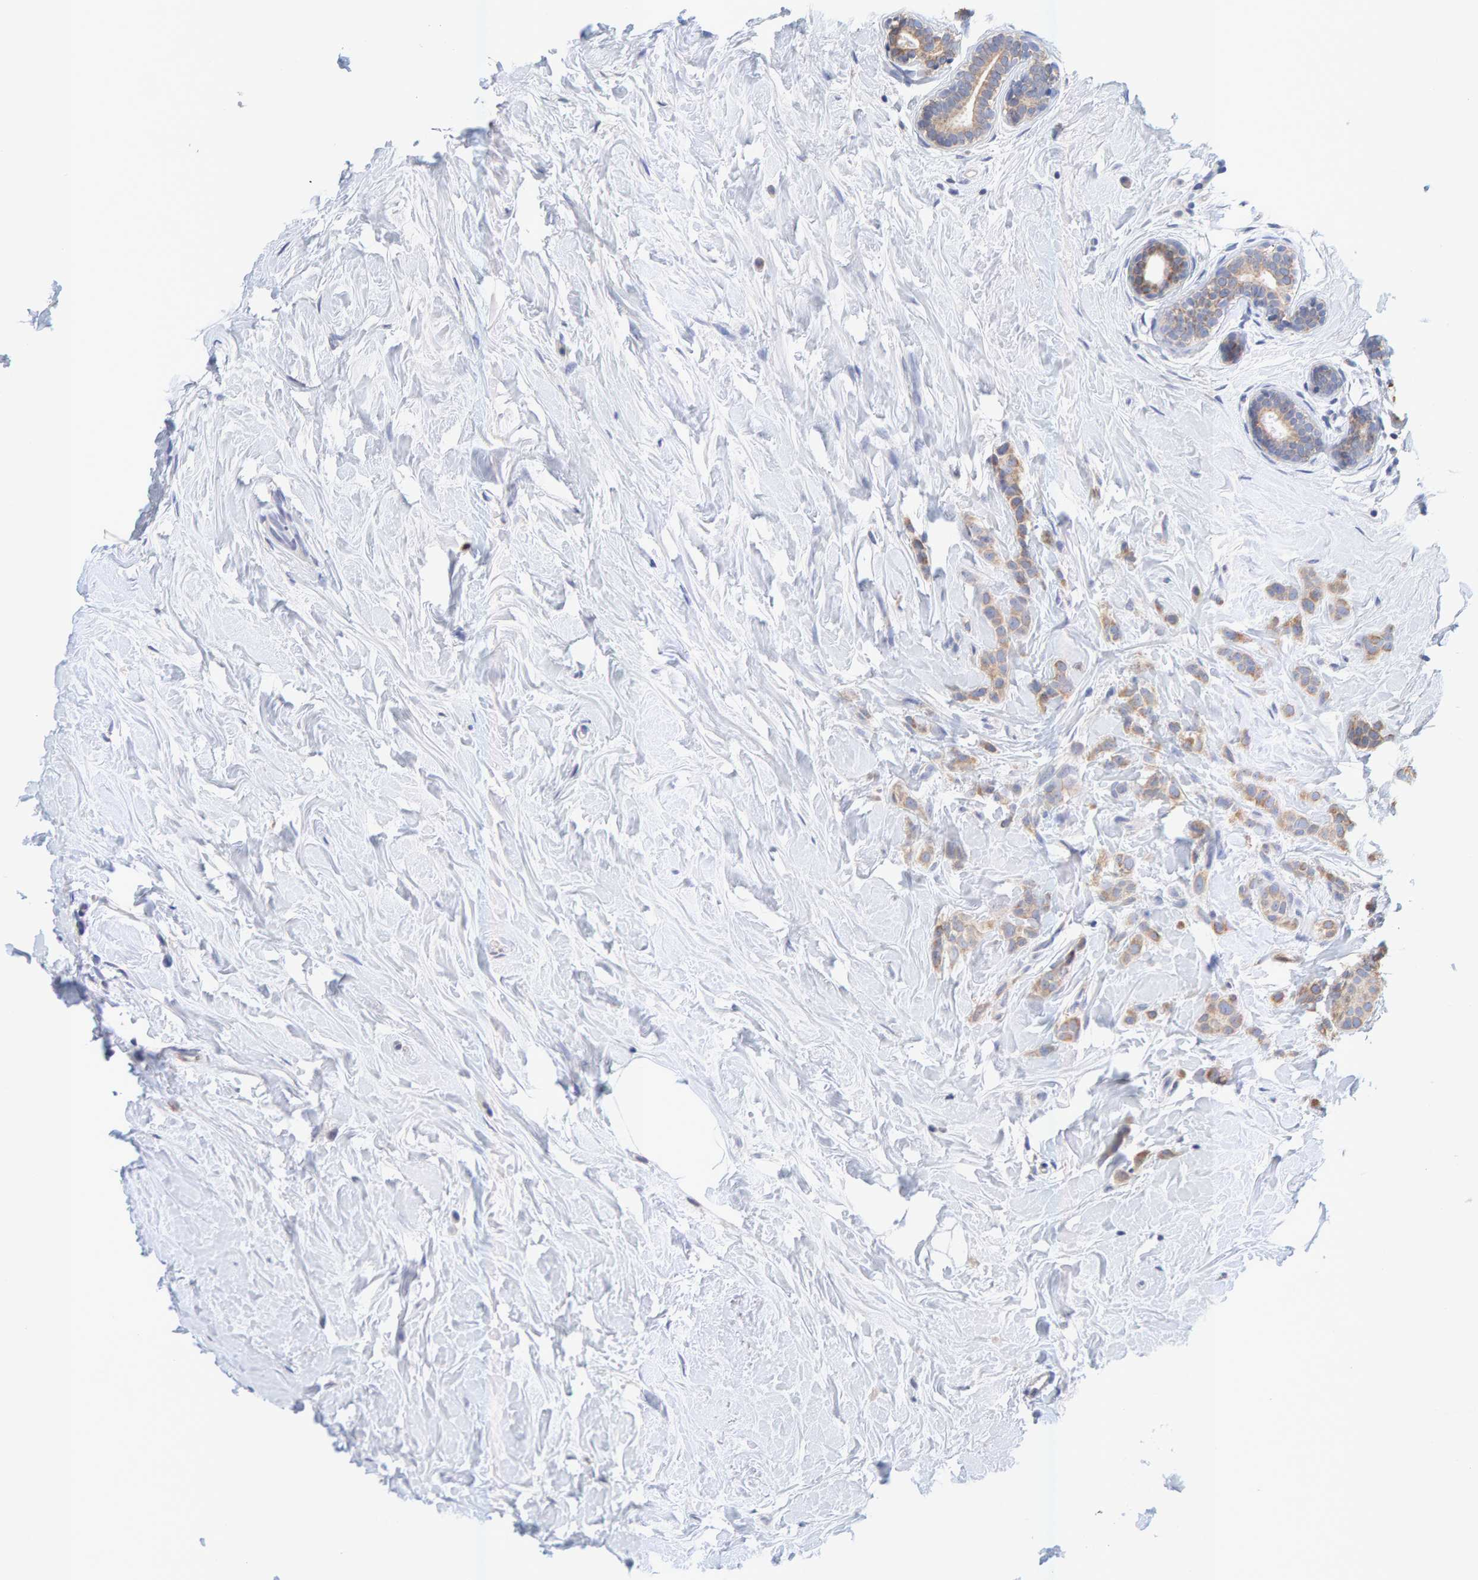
{"staining": {"intensity": "moderate", "quantity": ">75%", "location": "cytoplasmic/membranous"}, "tissue": "breast cancer", "cell_type": "Tumor cells", "image_type": "cancer", "snomed": [{"axis": "morphology", "description": "Lobular carcinoma, in situ"}, {"axis": "morphology", "description": "Lobular carcinoma"}, {"axis": "topography", "description": "Breast"}], "caption": "Lobular carcinoma in situ (breast) stained with a brown dye exhibits moderate cytoplasmic/membranous positive staining in about >75% of tumor cells.", "gene": "SGPL1", "patient": {"sex": "female", "age": 41}}